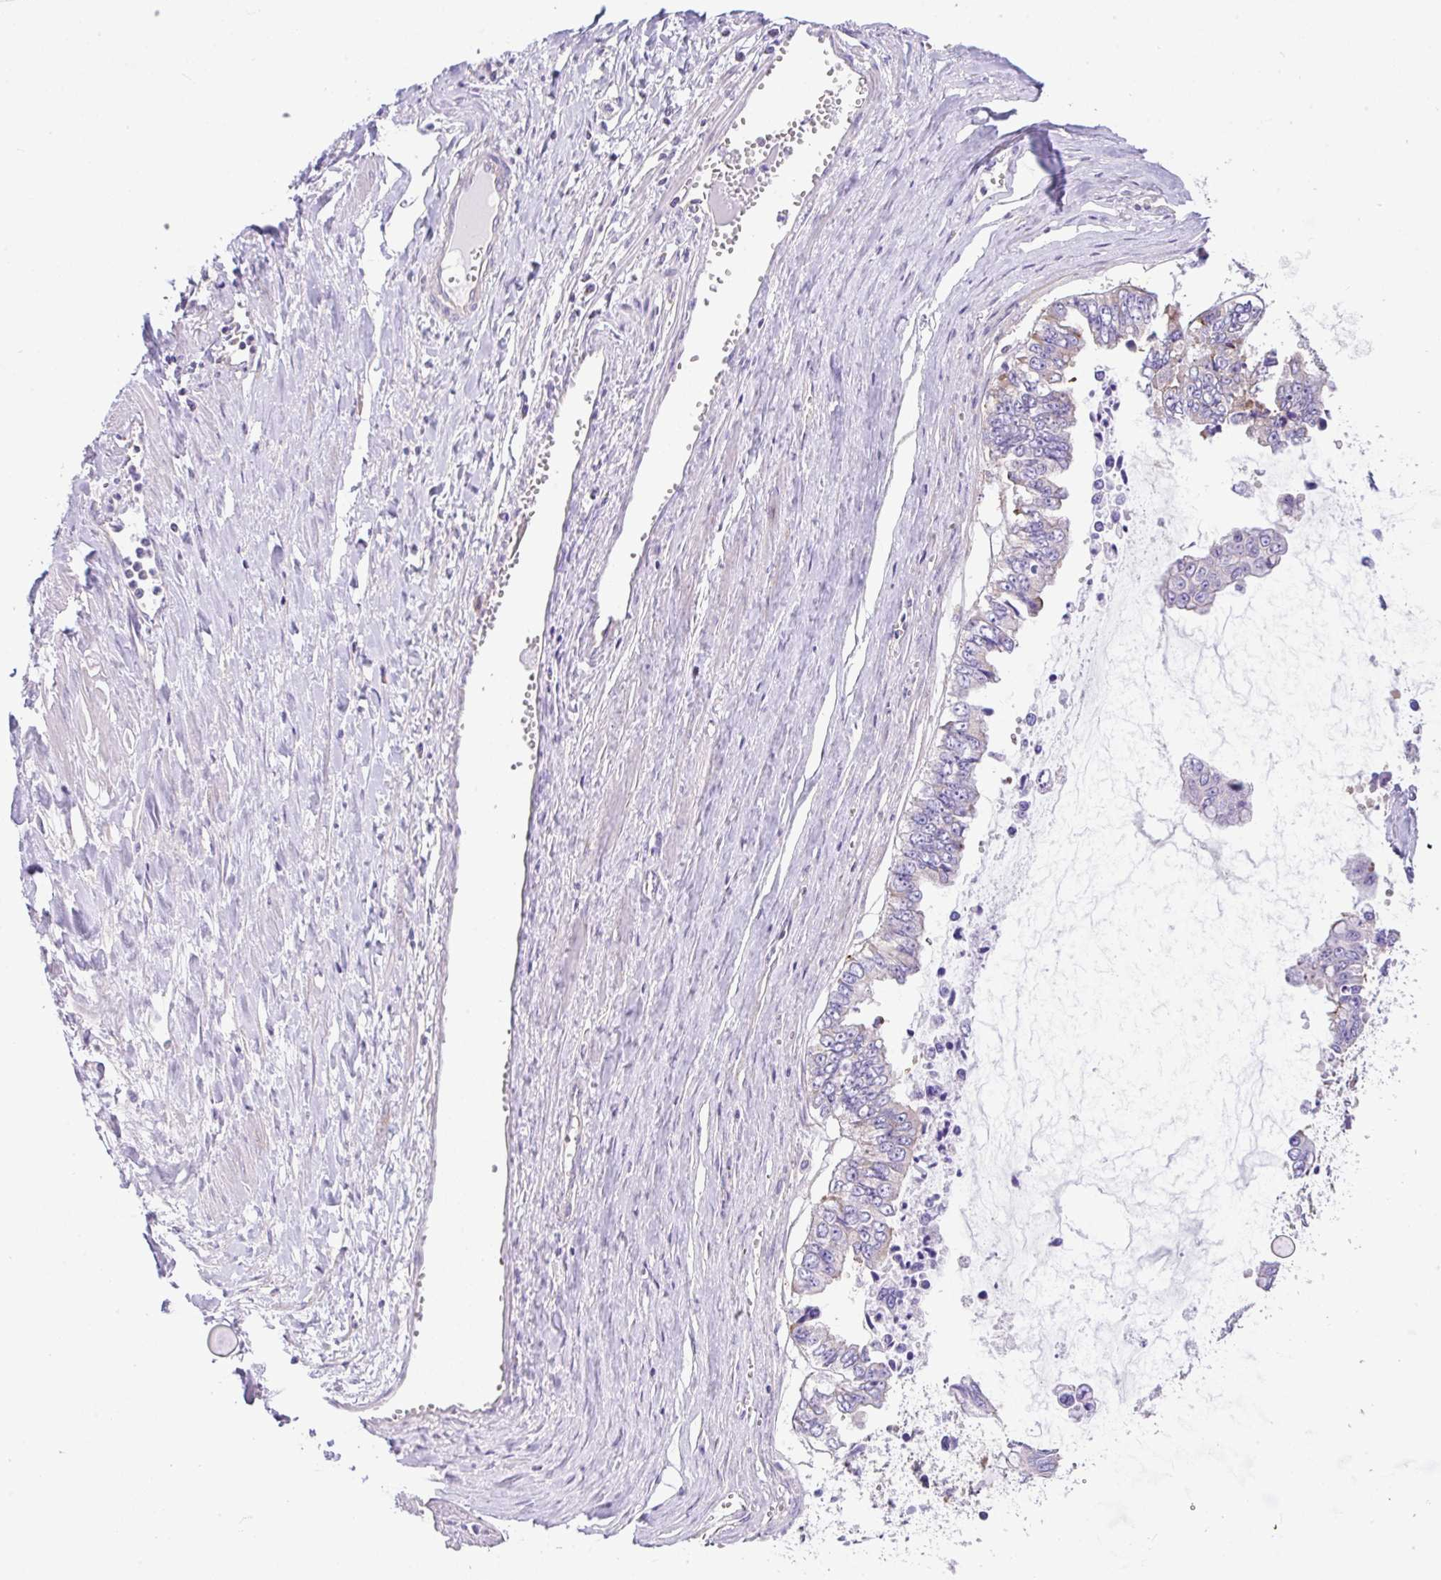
{"staining": {"intensity": "weak", "quantity": "25%-75%", "location": "cytoplasmic/membranous"}, "tissue": "ovarian cancer", "cell_type": "Tumor cells", "image_type": "cancer", "snomed": [{"axis": "morphology", "description": "Cystadenocarcinoma, mucinous, NOS"}, {"axis": "topography", "description": "Ovary"}], "caption": "A brown stain labels weak cytoplasmic/membranous expression of a protein in human mucinous cystadenocarcinoma (ovarian) tumor cells.", "gene": "GFPT2", "patient": {"sex": "female", "age": 72}}